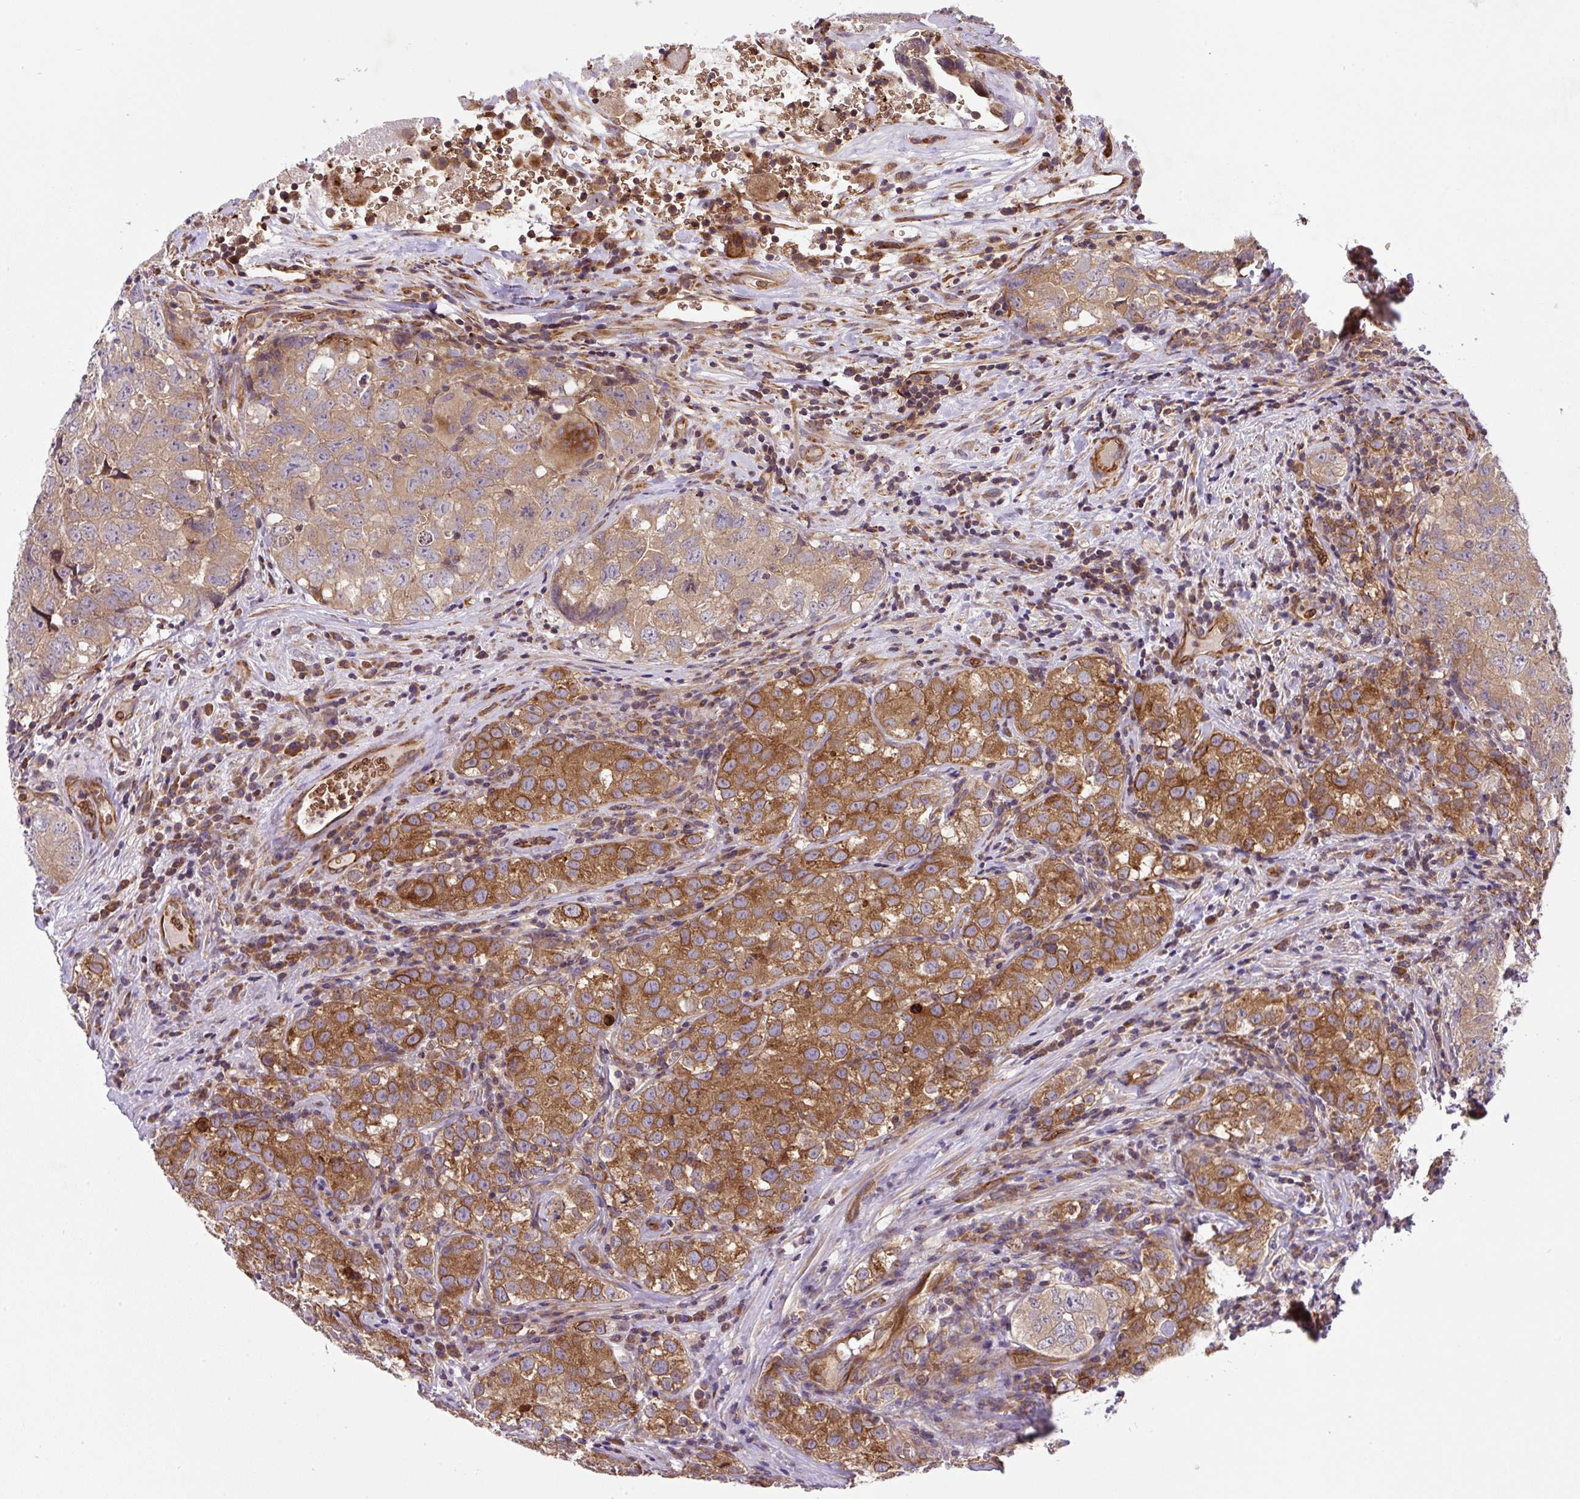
{"staining": {"intensity": "weak", "quantity": ">75%", "location": "cytoplasmic/membranous"}, "tissue": "testis cancer", "cell_type": "Tumor cells", "image_type": "cancer", "snomed": [{"axis": "morphology", "description": "Seminoma, NOS"}, {"axis": "morphology", "description": "Carcinoma, Embryonal, NOS"}, {"axis": "topography", "description": "Testis"}], "caption": "An immunohistochemistry (IHC) image of tumor tissue is shown. Protein staining in brown highlights weak cytoplasmic/membranous positivity in testis seminoma within tumor cells.", "gene": "APOBEC3D", "patient": {"sex": "male", "age": 43}}